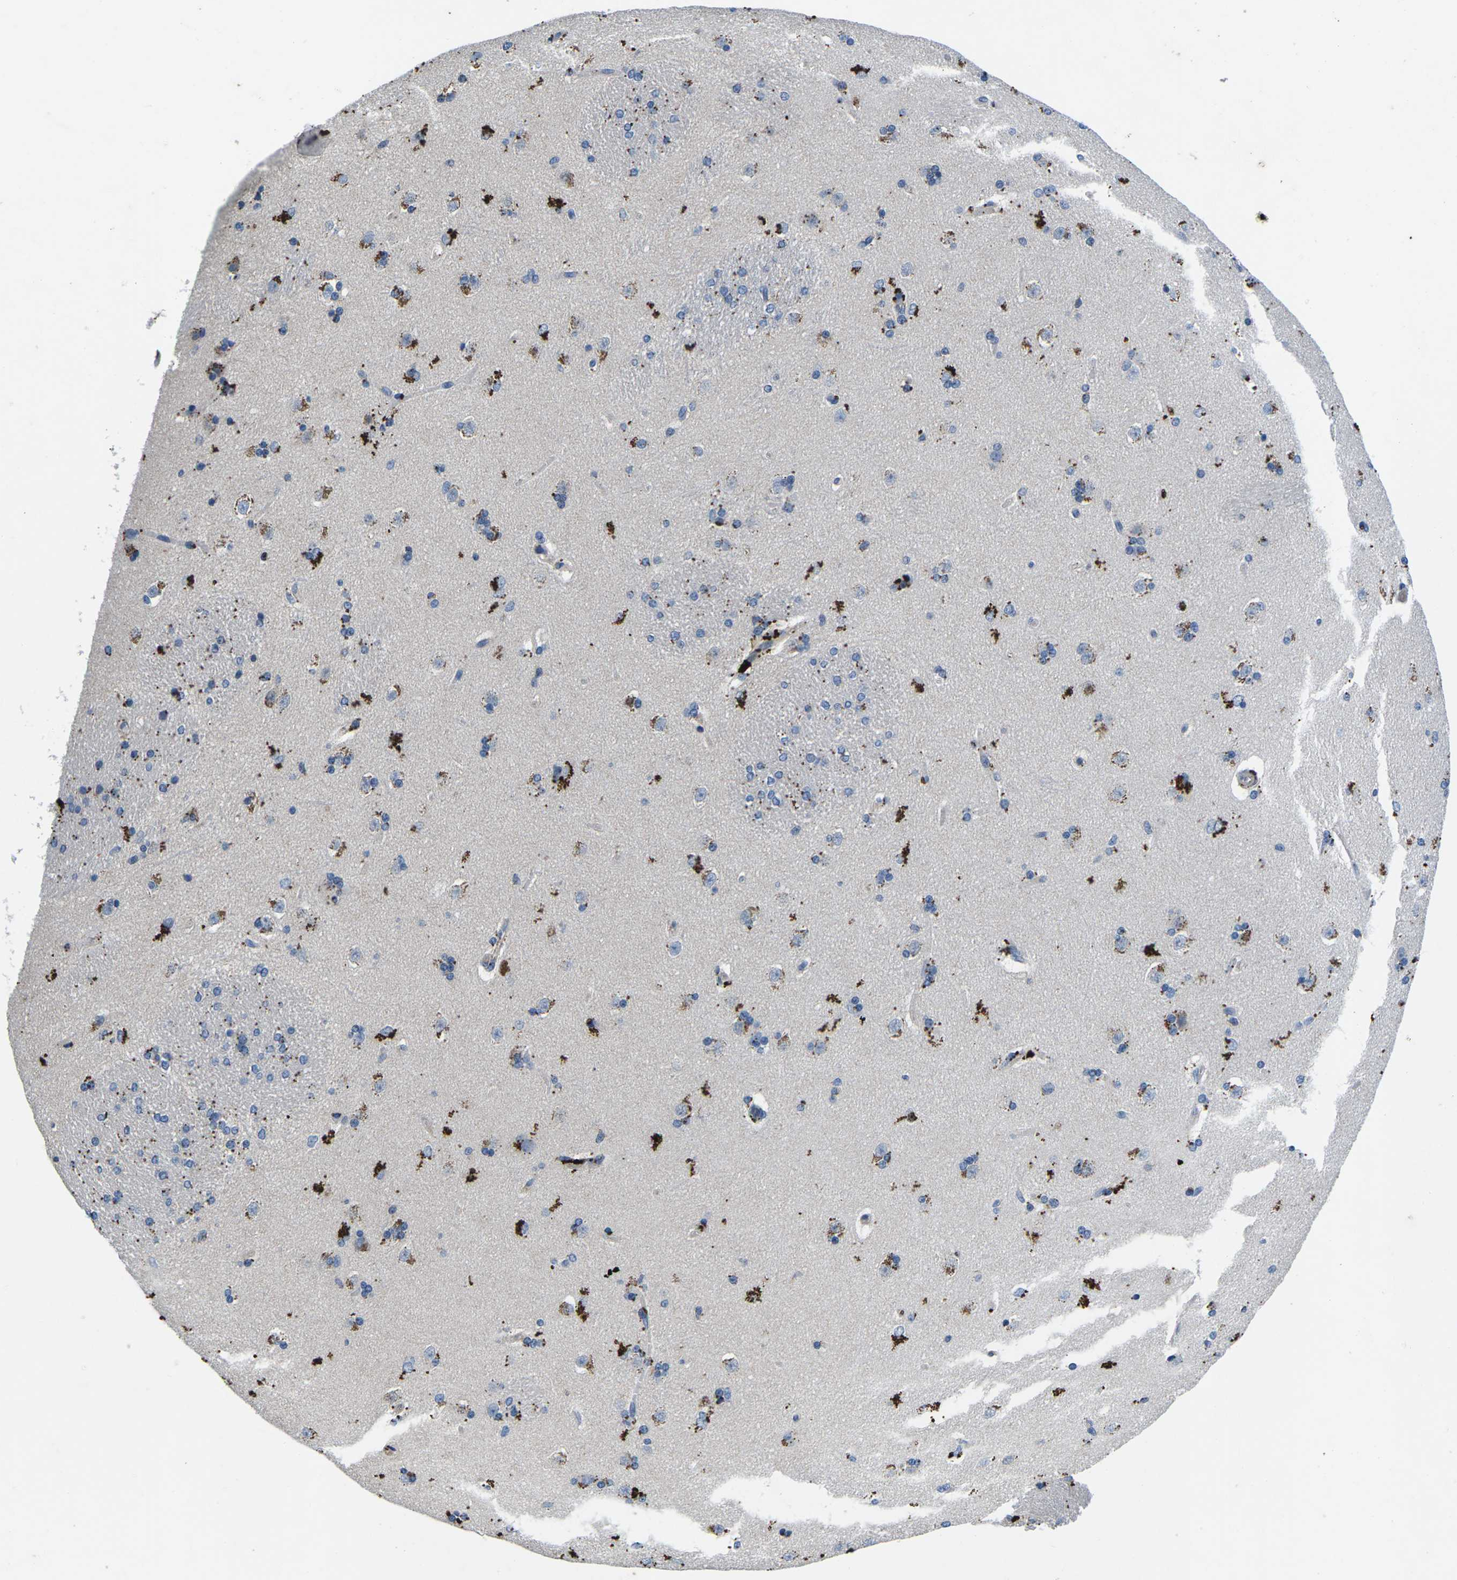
{"staining": {"intensity": "moderate", "quantity": "<25%", "location": "cytoplasmic/membranous"}, "tissue": "caudate", "cell_type": "Glial cells", "image_type": "normal", "snomed": [{"axis": "morphology", "description": "Normal tissue, NOS"}, {"axis": "topography", "description": "Lateral ventricle wall"}], "caption": "Caudate stained for a protein reveals moderate cytoplasmic/membranous positivity in glial cells. (DAB IHC with brightfield microscopy, high magnification).", "gene": "PDCD6IP", "patient": {"sex": "female", "age": 19}}